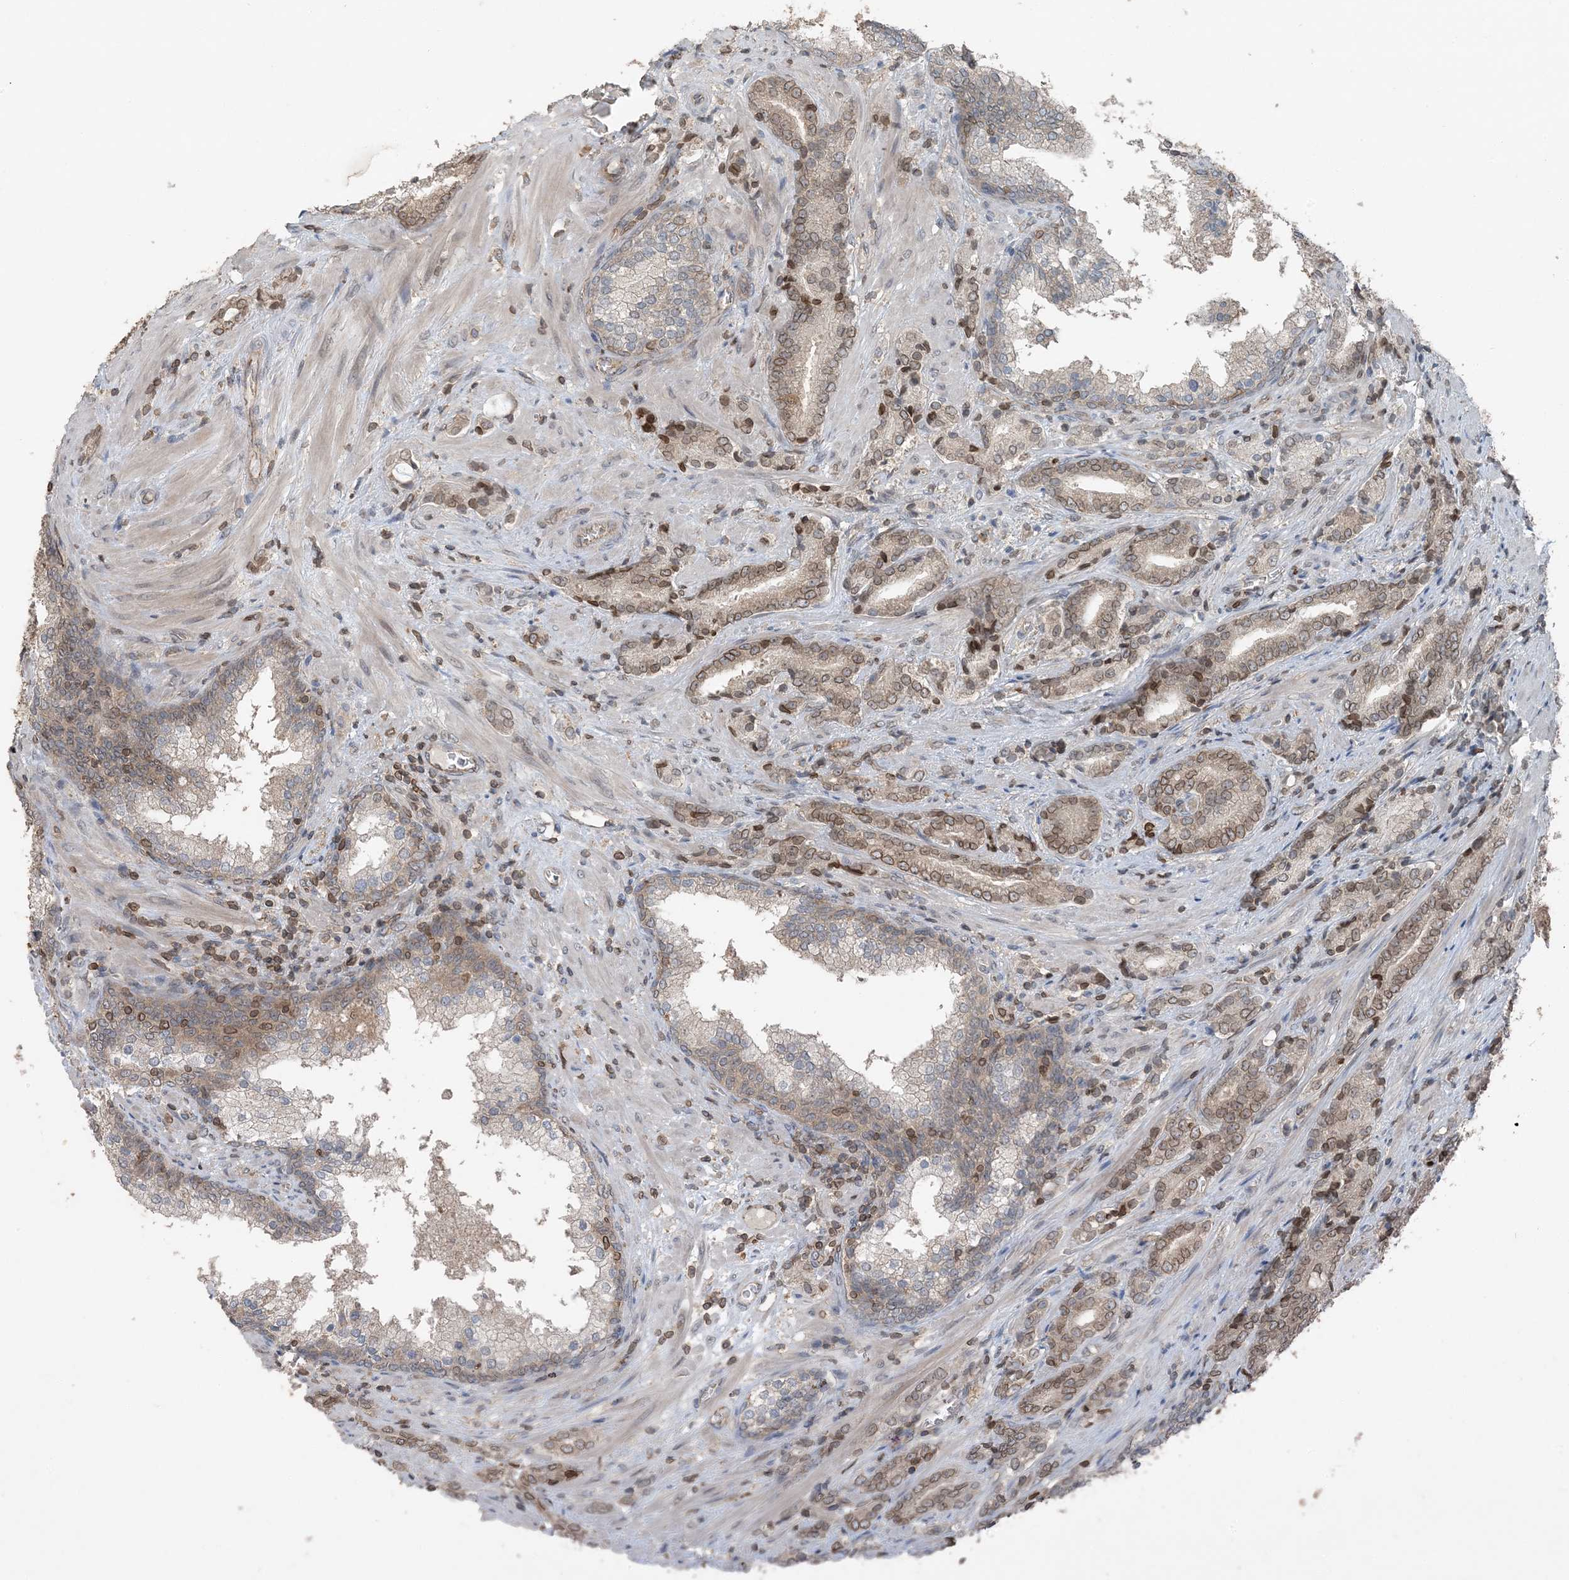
{"staining": {"intensity": "moderate", "quantity": ">75%", "location": "cytoplasmic/membranous,nuclear"}, "tissue": "prostate cancer", "cell_type": "Tumor cells", "image_type": "cancer", "snomed": [{"axis": "morphology", "description": "Adenocarcinoma, High grade"}, {"axis": "topography", "description": "Prostate"}], "caption": "Immunohistochemistry (IHC) micrograph of prostate cancer (high-grade adenocarcinoma) stained for a protein (brown), which demonstrates medium levels of moderate cytoplasmic/membranous and nuclear expression in about >75% of tumor cells.", "gene": "ZFAND2B", "patient": {"sex": "male", "age": 57}}